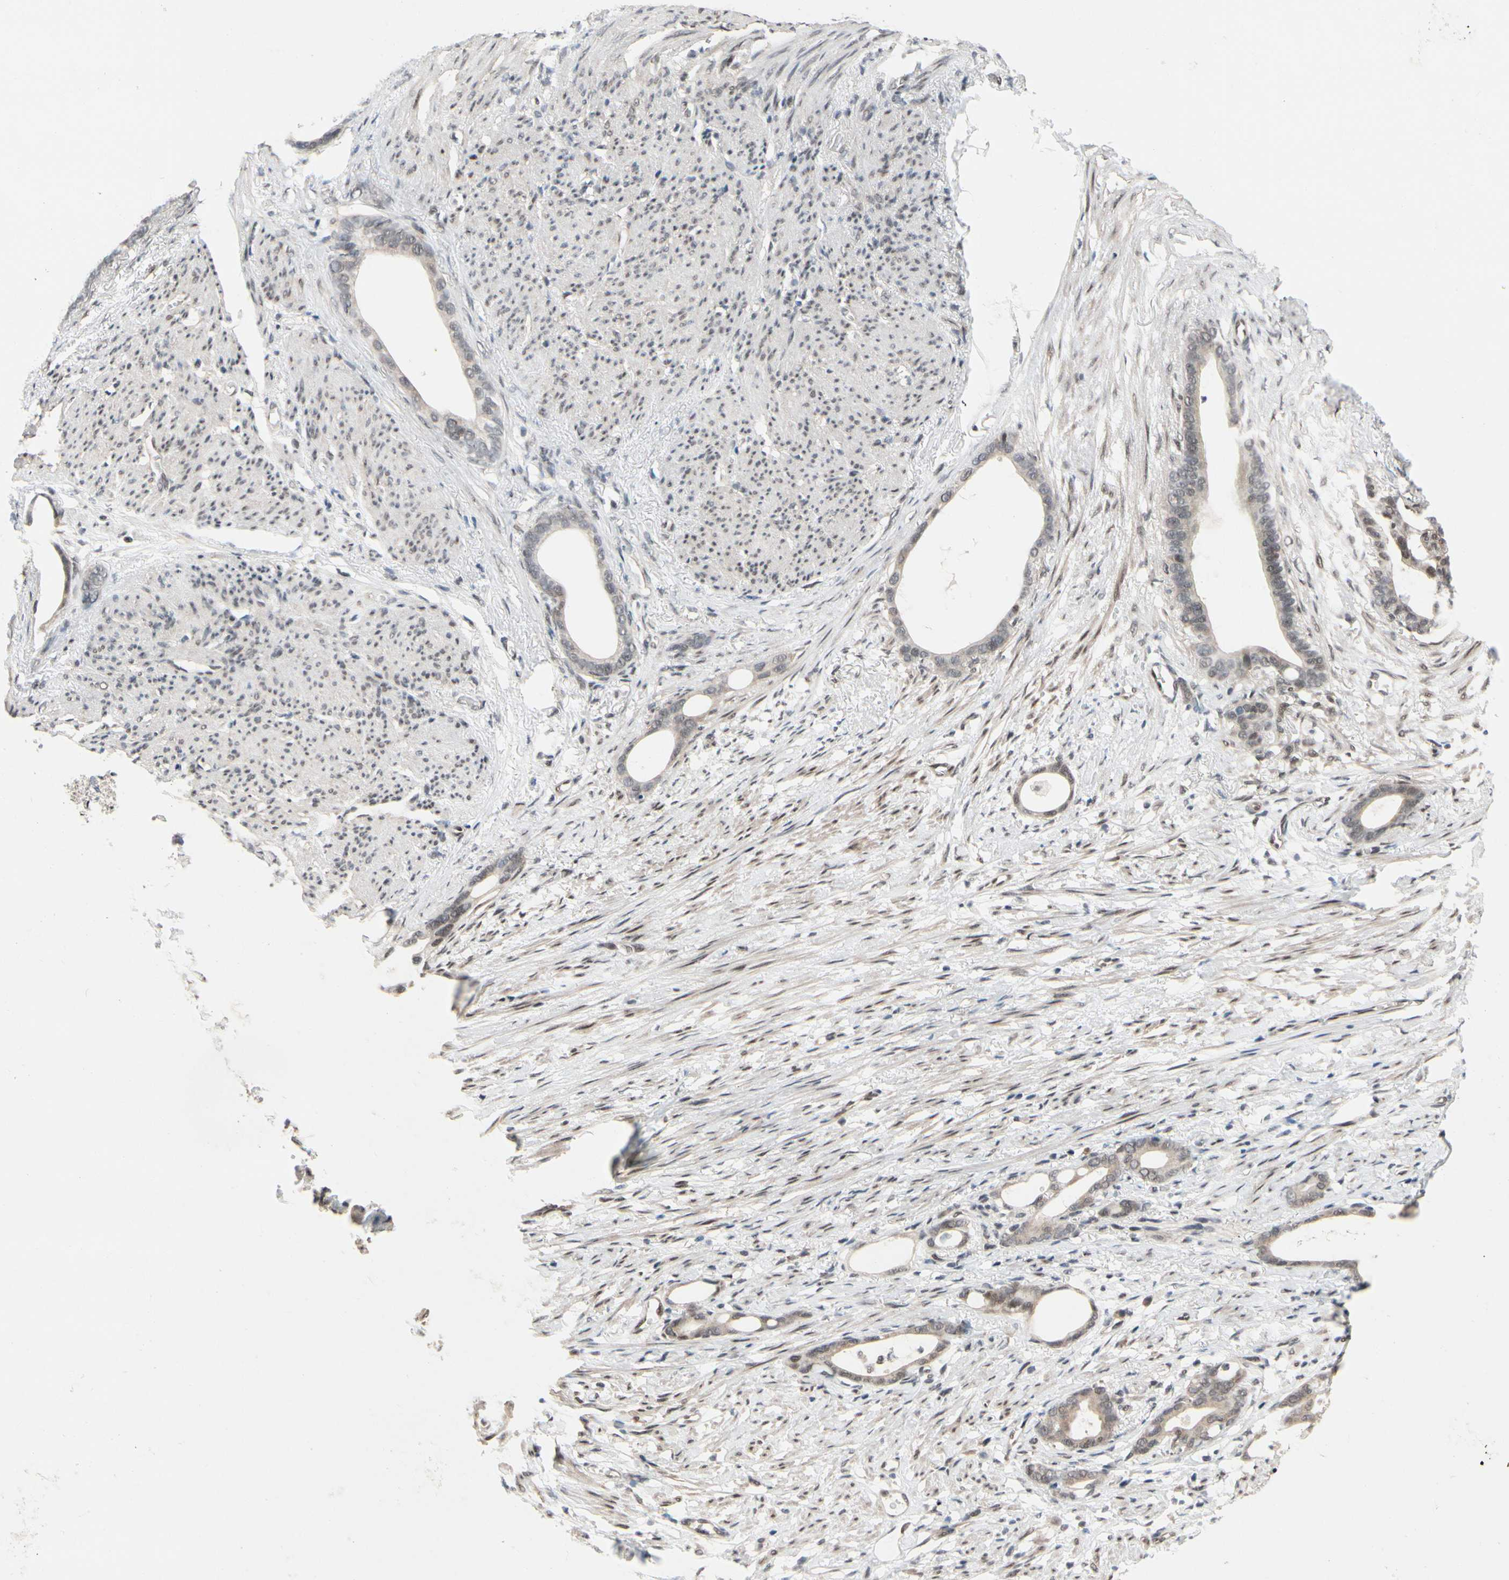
{"staining": {"intensity": "weak", "quantity": "<25%", "location": "nuclear"}, "tissue": "stomach cancer", "cell_type": "Tumor cells", "image_type": "cancer", "snomed": [{"axis": "morphology", "description": "Adenocarcinoma, NOS"}, {"axis": "topography", "description": "Stomach"}], "caption": "Immunohistochemistry of human stomach adenocarcinoma demonstrates no staining in tumor cells.", "gene": "TAF4", "patient": {"sex": "female", "age": 75}}